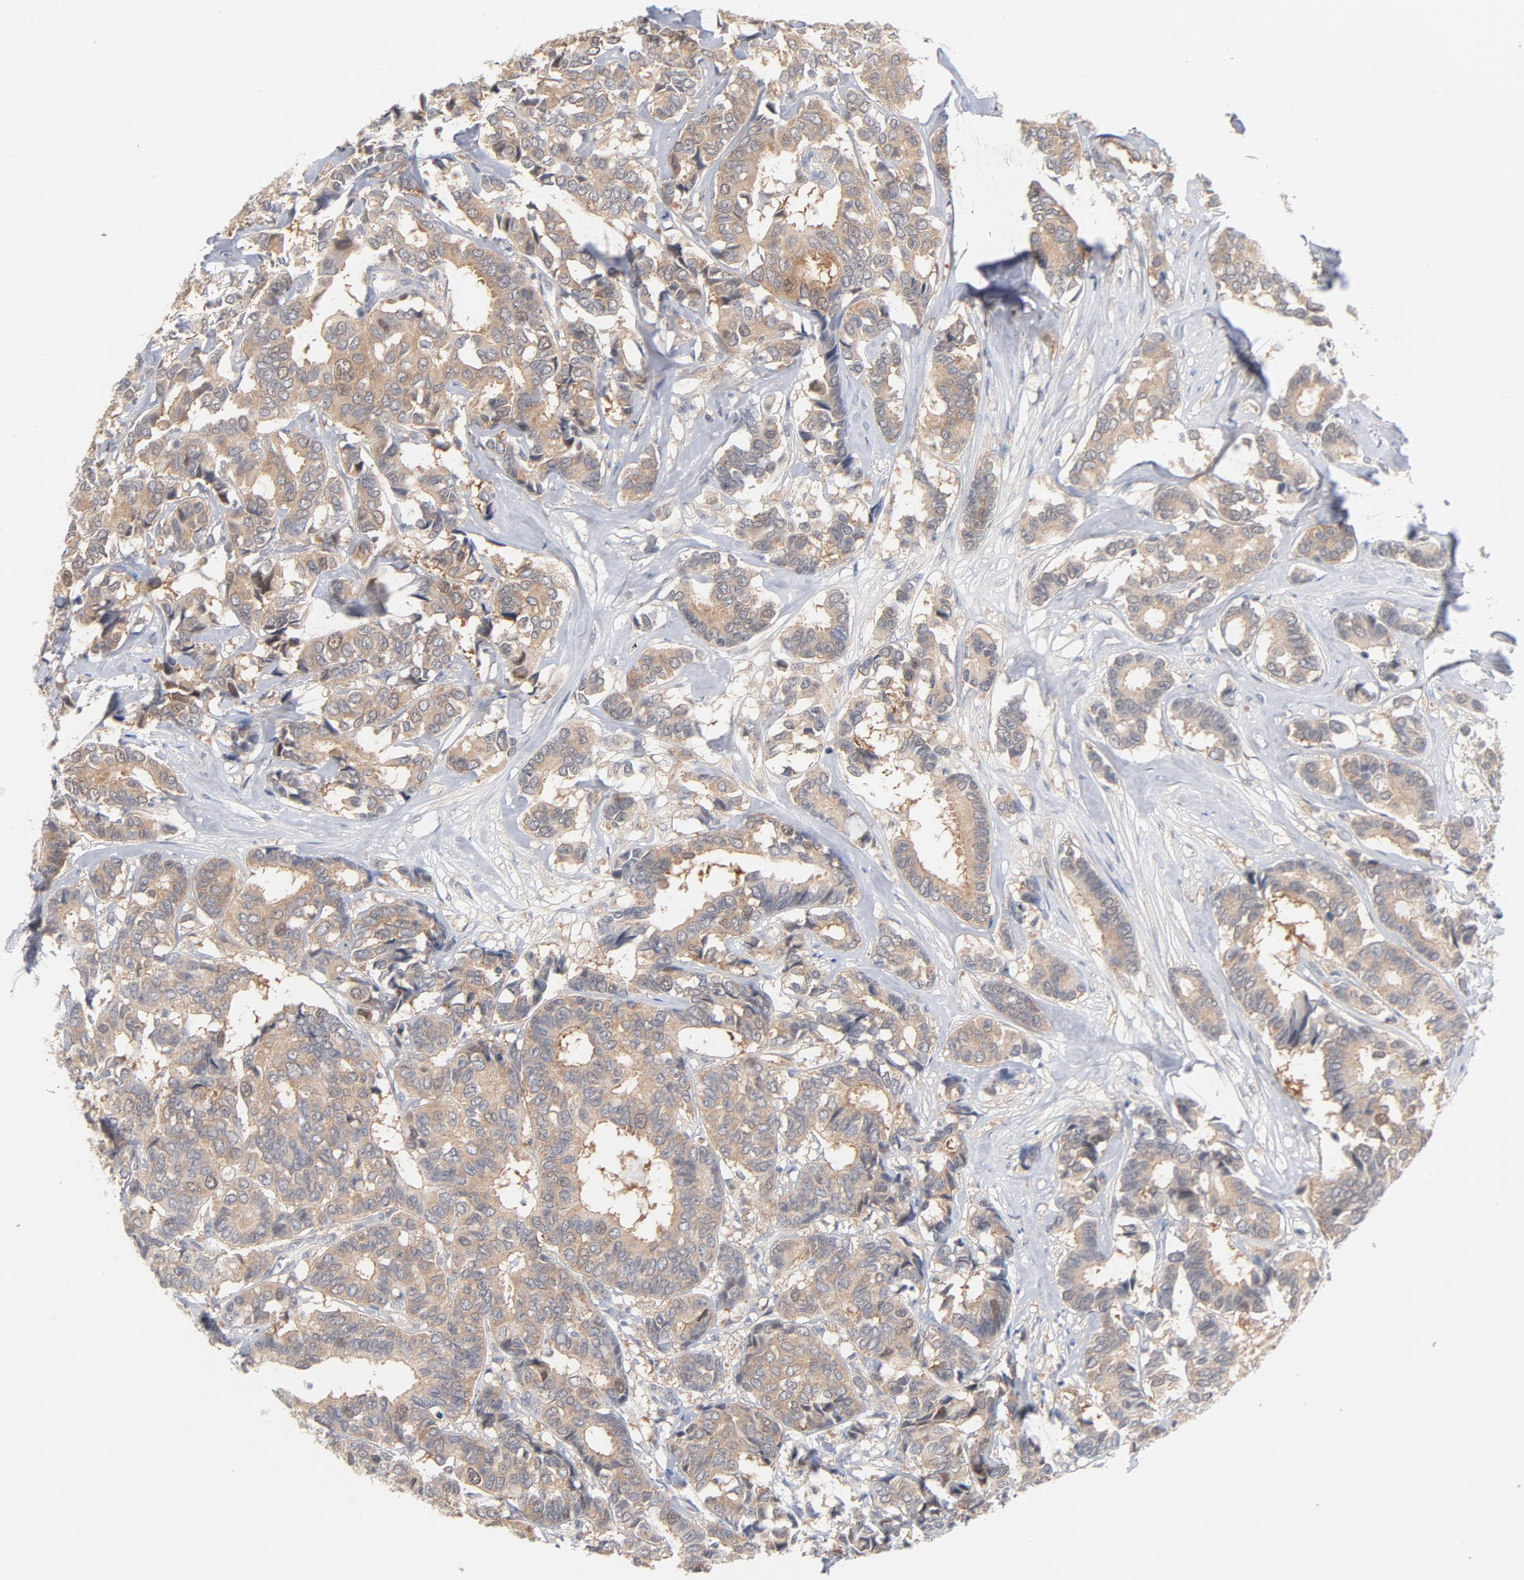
{"staining": {"intensity": "weak", "quantity": ">75%", "location": "cytoplasmic/membranous"}, "tissue": "breast cancer", "cell_type": "Tumor cells", "image_type": "cancer", "snomed": [{"axis": "morphology", "description": "Duct carcinoma"}, {"axis": "topography", "description": "Breast"}], "caption": "A low amount of weak cytoplasmic/membranous positivity is appreciated in about >75% of tumor cells in breast cancer tissue.", "gene": "UBL4A", "patient": {"sex": "female", "age": 87}}